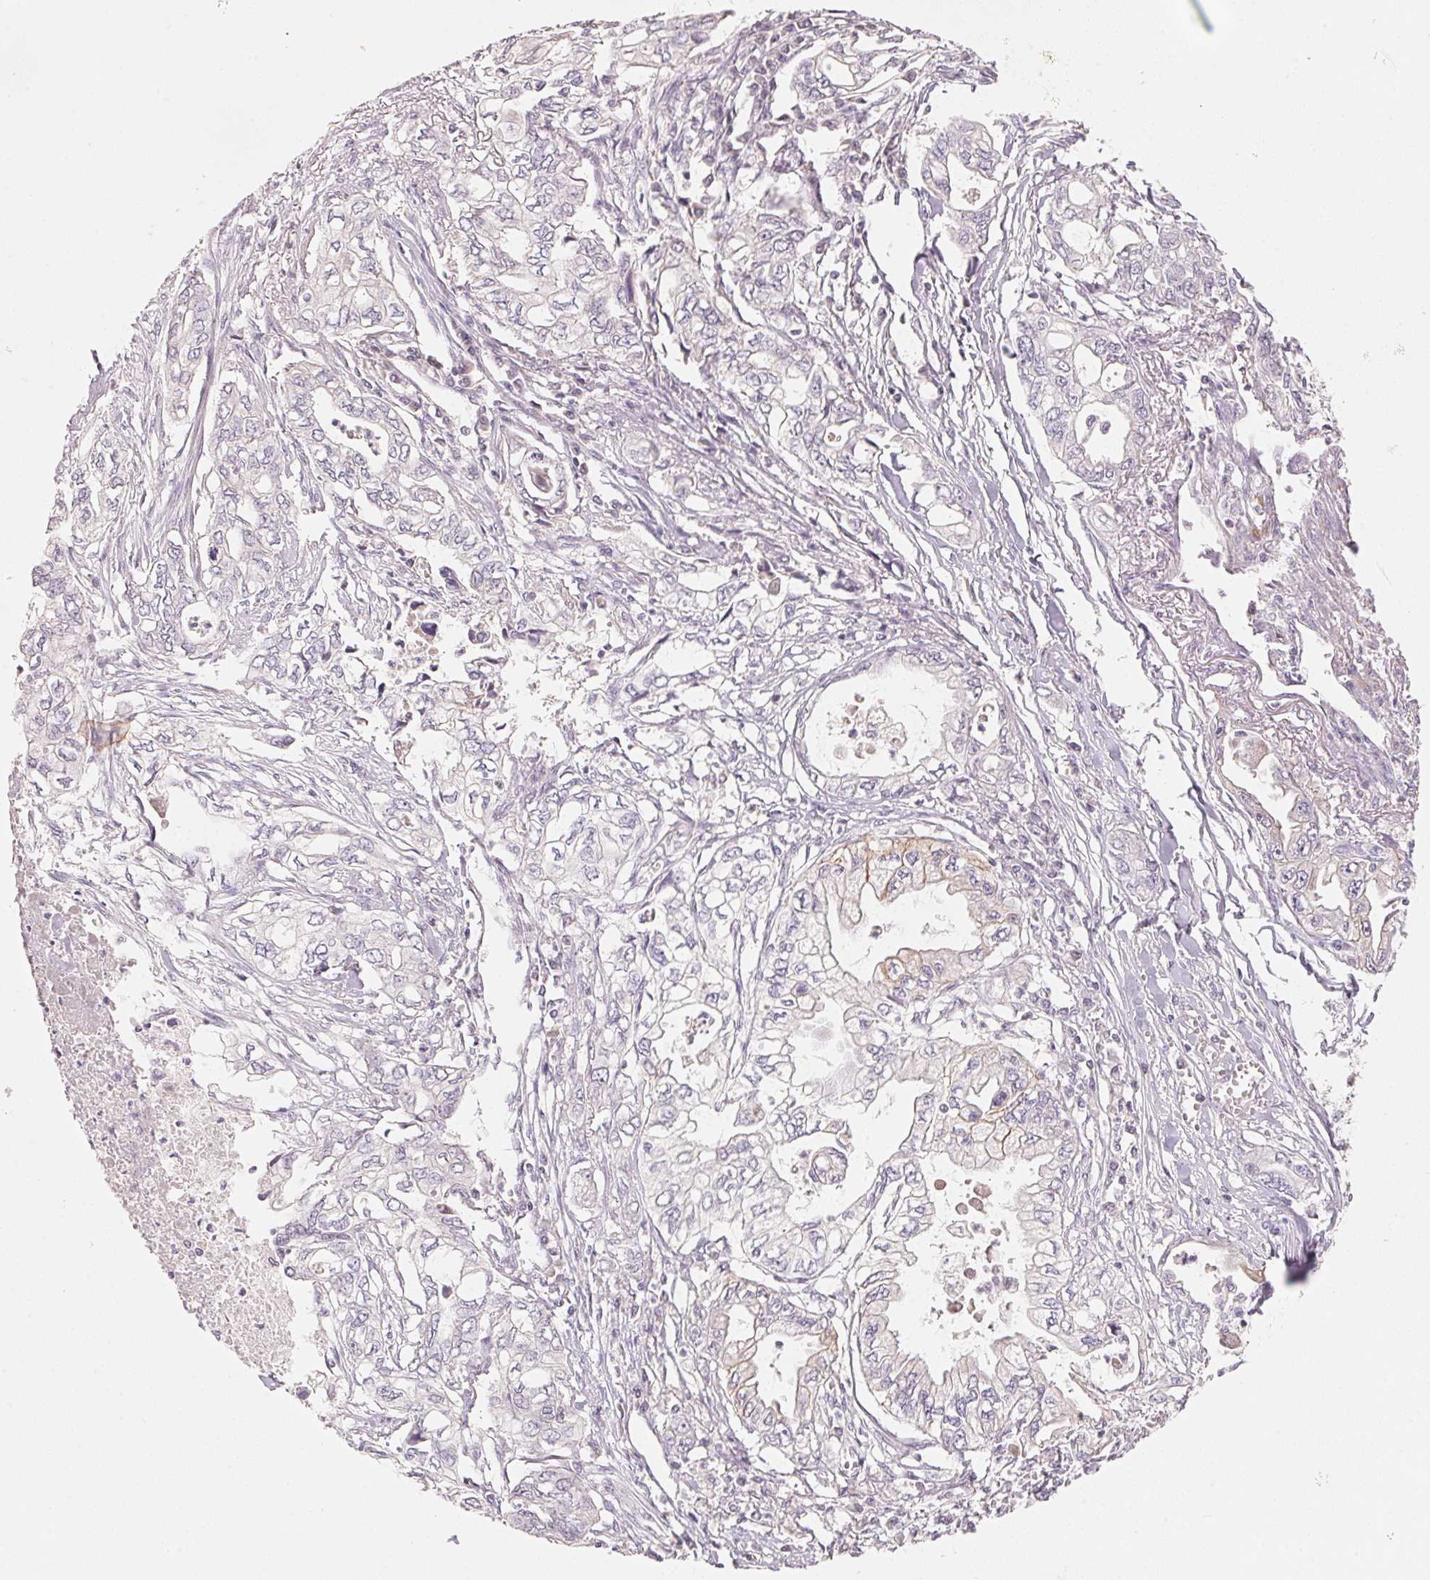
{"staining": {"intensity": "negative", "quantity": "none", "location": "none"}, "tissue": "pancreatic cancer", "cell_type": "Tumor cells", "image_type": "cancer", "snomed": [{"axis": "morphology", "description": "Adenocarcinoma, NOS"}, {"axis": "topography", "description": "Pancreas"}], "caption": "DAB (3,3'-diaminobenzidine) immunohistochemical staining of human pancreatic cancer (adenocarcinoma) displays no significant expression in tumor cells.", "gene": "TP53AIP1", "patient": {"sex": "male", "age": 68}}